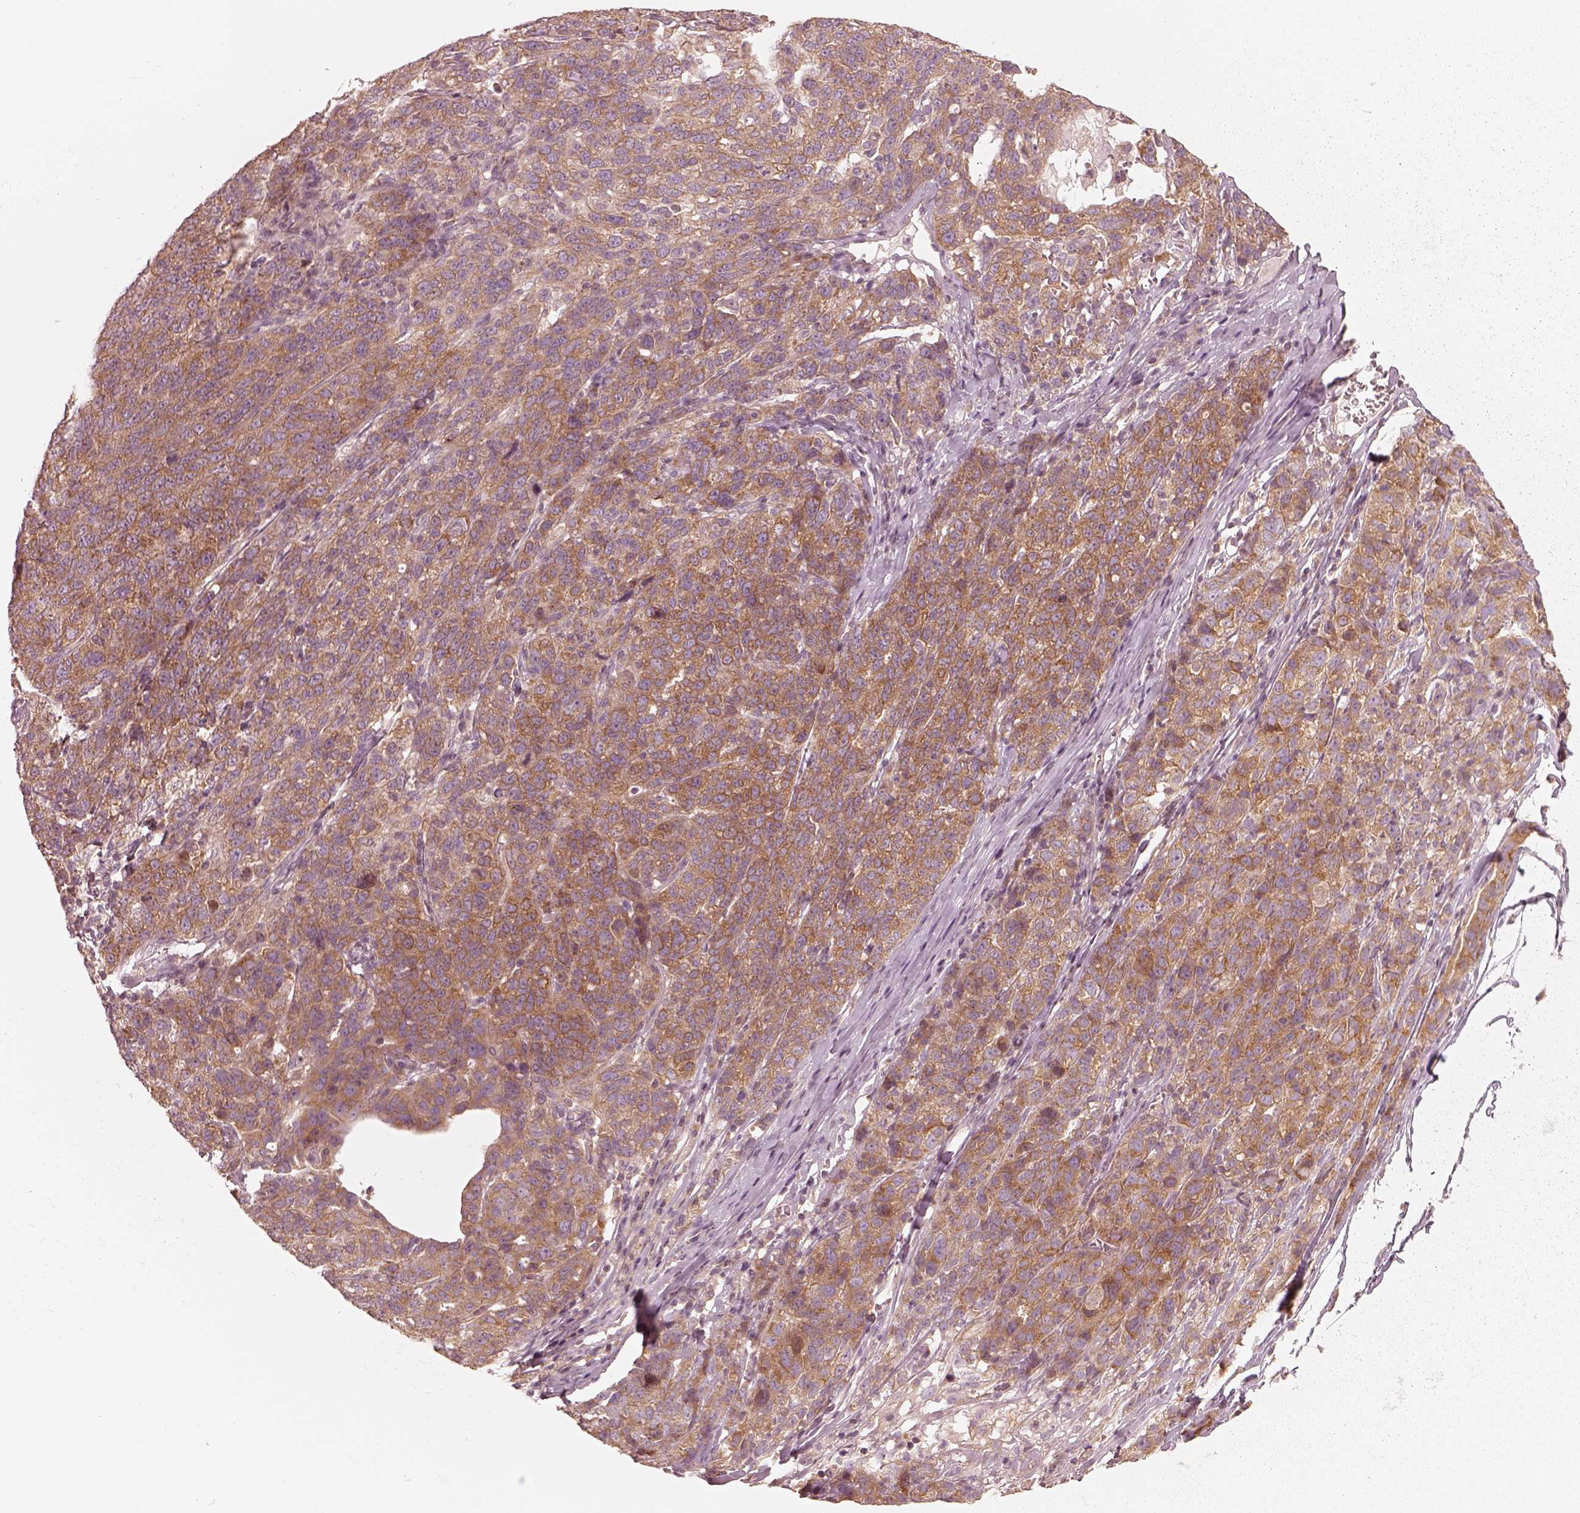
{"staining": {"intensity": "moderate", "quantity": ">75%", "location": "cytoplasmic/membranous"}, "tissue": "ovarian cancer", "cell_type": "Tumor cells", "image_type": "cancer", "snomed": [{"axis": "morphology", "description": "Cystadenocarcinoma, serous, NOS"}, {"axis": "topography", "description": "Ovary"}], "caption": "Protein expression by IHC displays moderate cytoplasmic/membranous expression in about >75% of tumor cells in ovarian serous cystadenocarcinoma.", "gene": "CNOT2", "patient": {"sex": "female", "age": 71}}